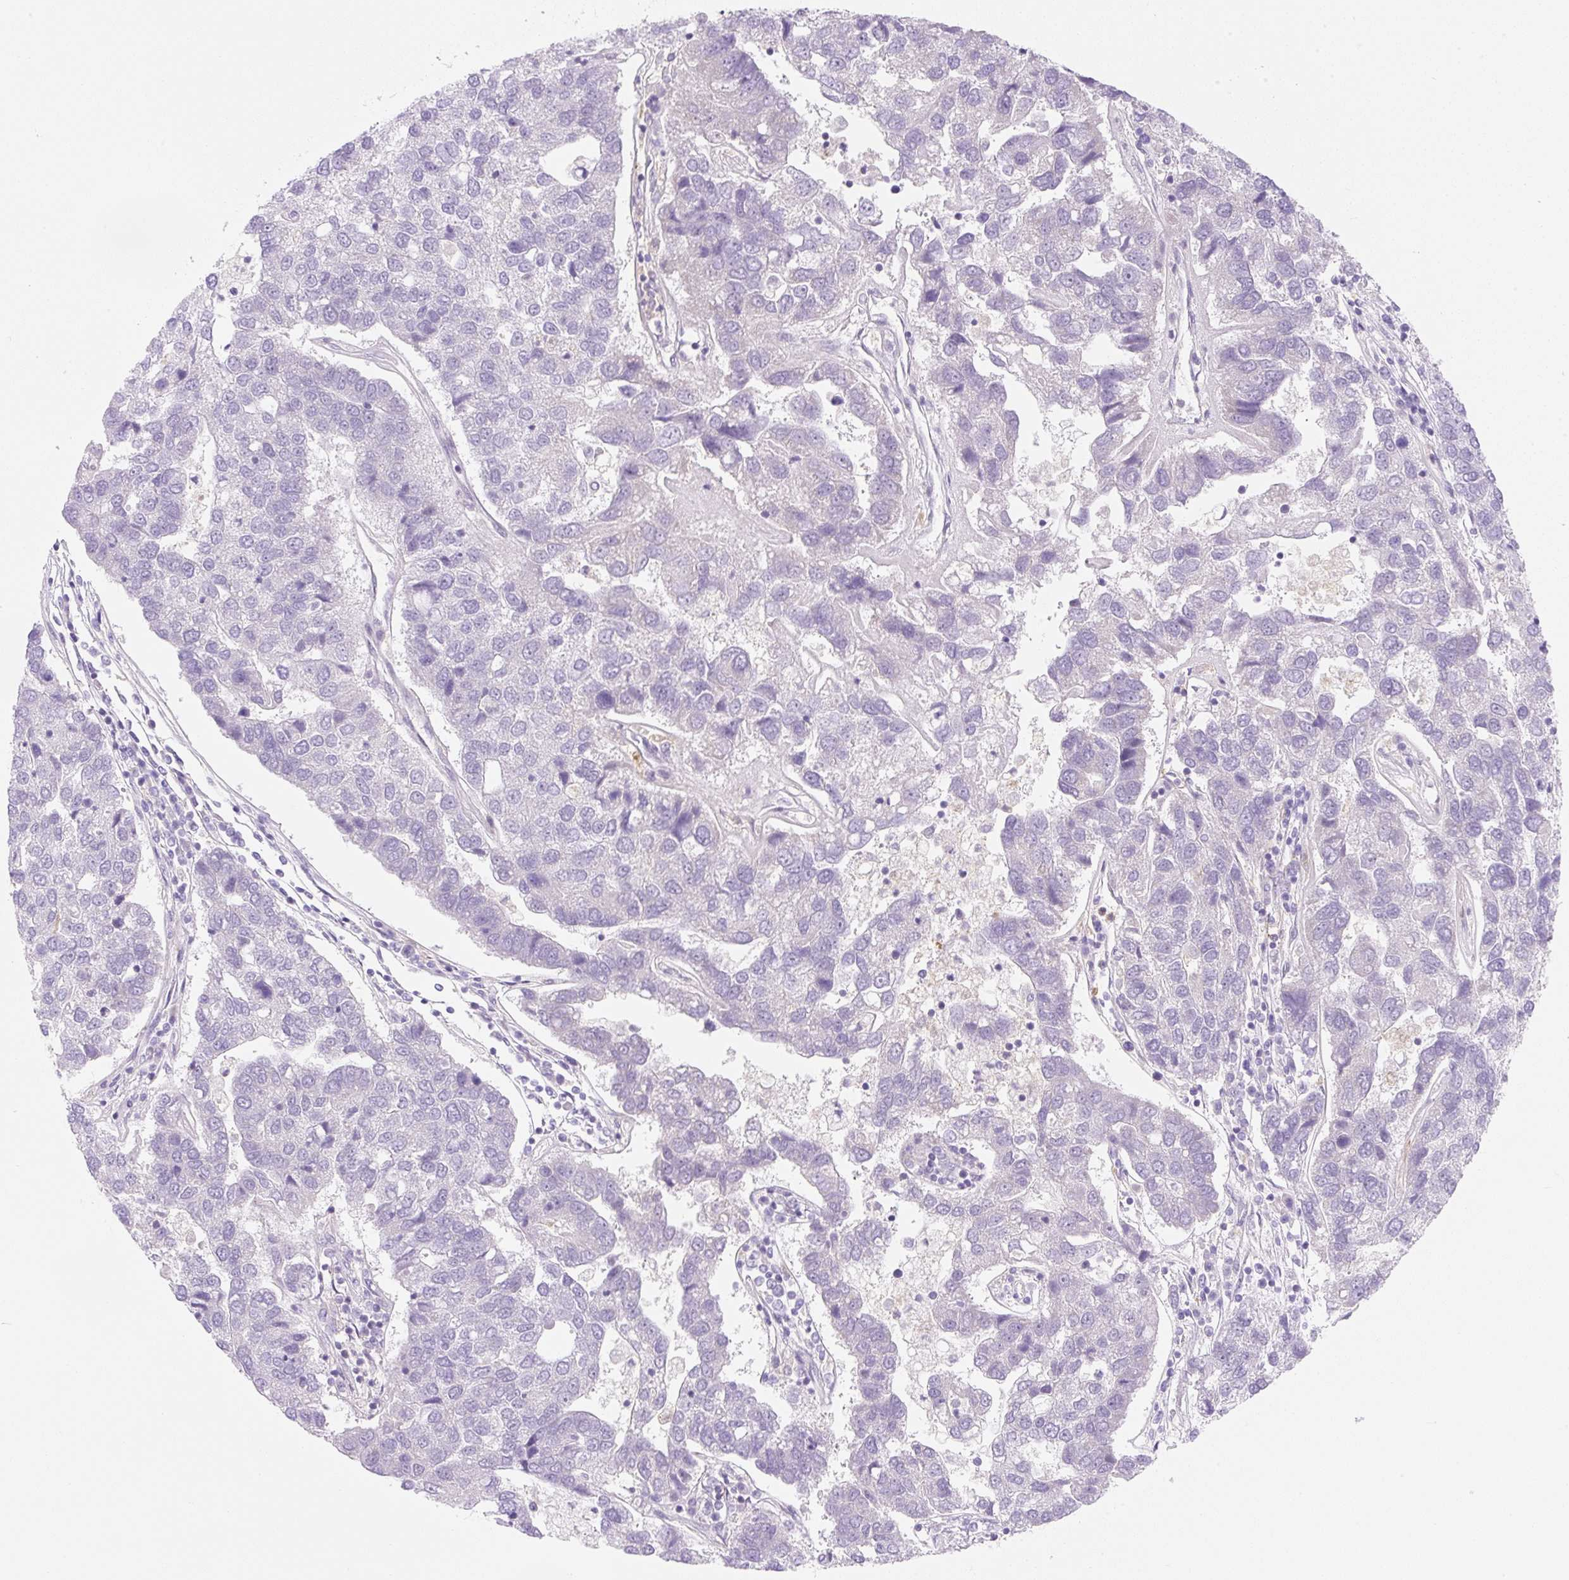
{"staining": {"intensity": "negative", "quantity": "none", "location": "none"}, "tissue": "pancreatic cancer", "cell_type": "Tumor cells", "image_type": "cancer", "snomed": [{"axis": "morphology", "description": "Adenocarcinoma, NOS"}, {"axis": "topography", "description": "Pancreas"}], "caption": "Tumor cells show no significant protein staining in adenocarcinoma (pancreatic).", "gene": "OMA1", "patient": {"sex": "female", "age": 61}}